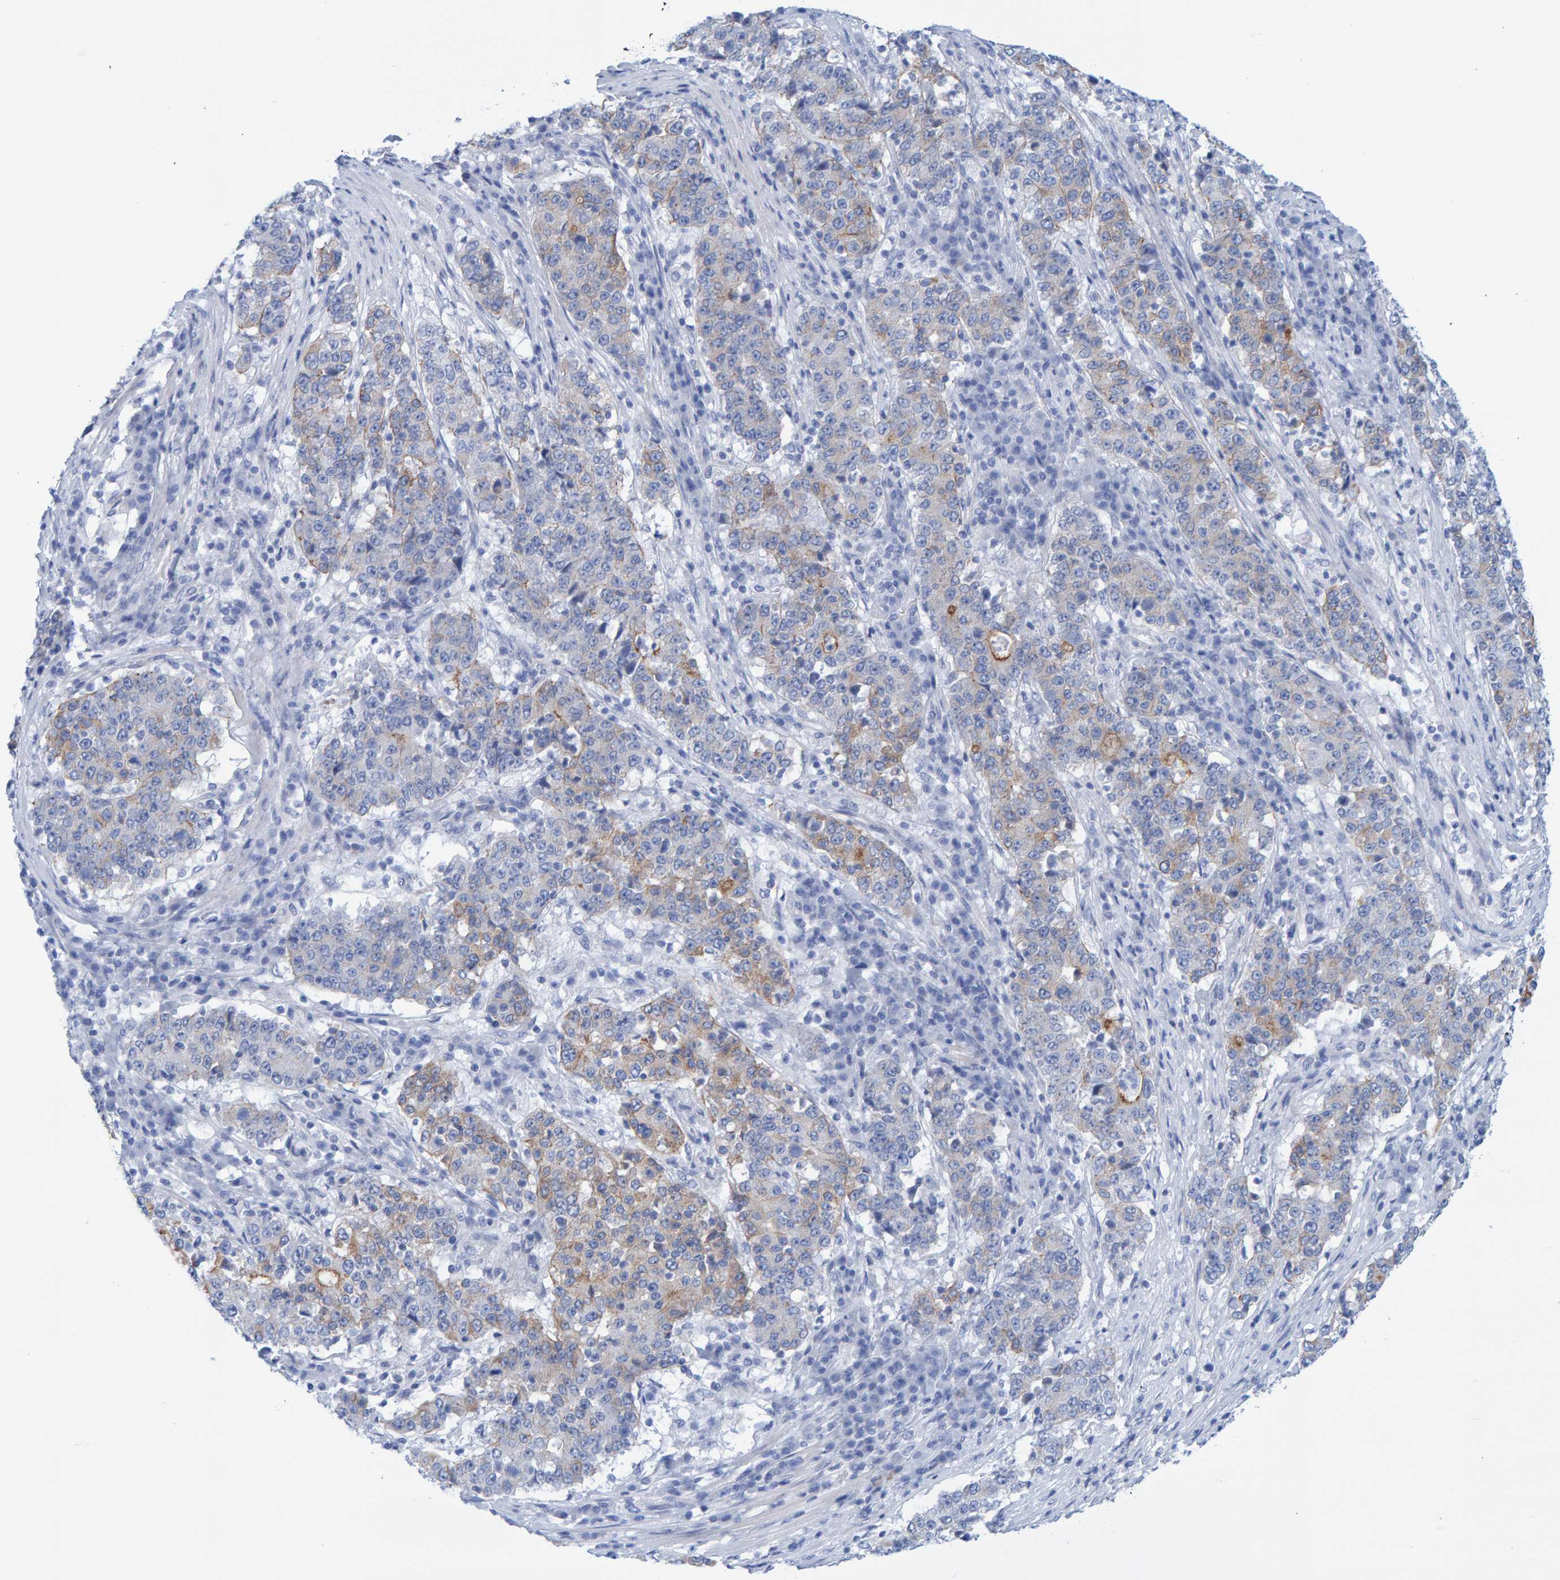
{"staining": {"intensity": "weak", "quantity": "<25%", "location": "cytoplasmic/membranous"}, "tissue": "stomach cancer", "cell_type": "Tumor cells", "image_type": "cancer", "snomed": [{"axis": "morphology", "description": "Adenocarcinoma, NOS"}, {"axis": "topography", "description": "Stomach"}], "caption": "Immunohistochemistry of adenocarcinoma (stomach) reveals no positivity in tumor cells.", "gene": "JAKMIP3", "patient": {"sex": "male", "age": 59}}